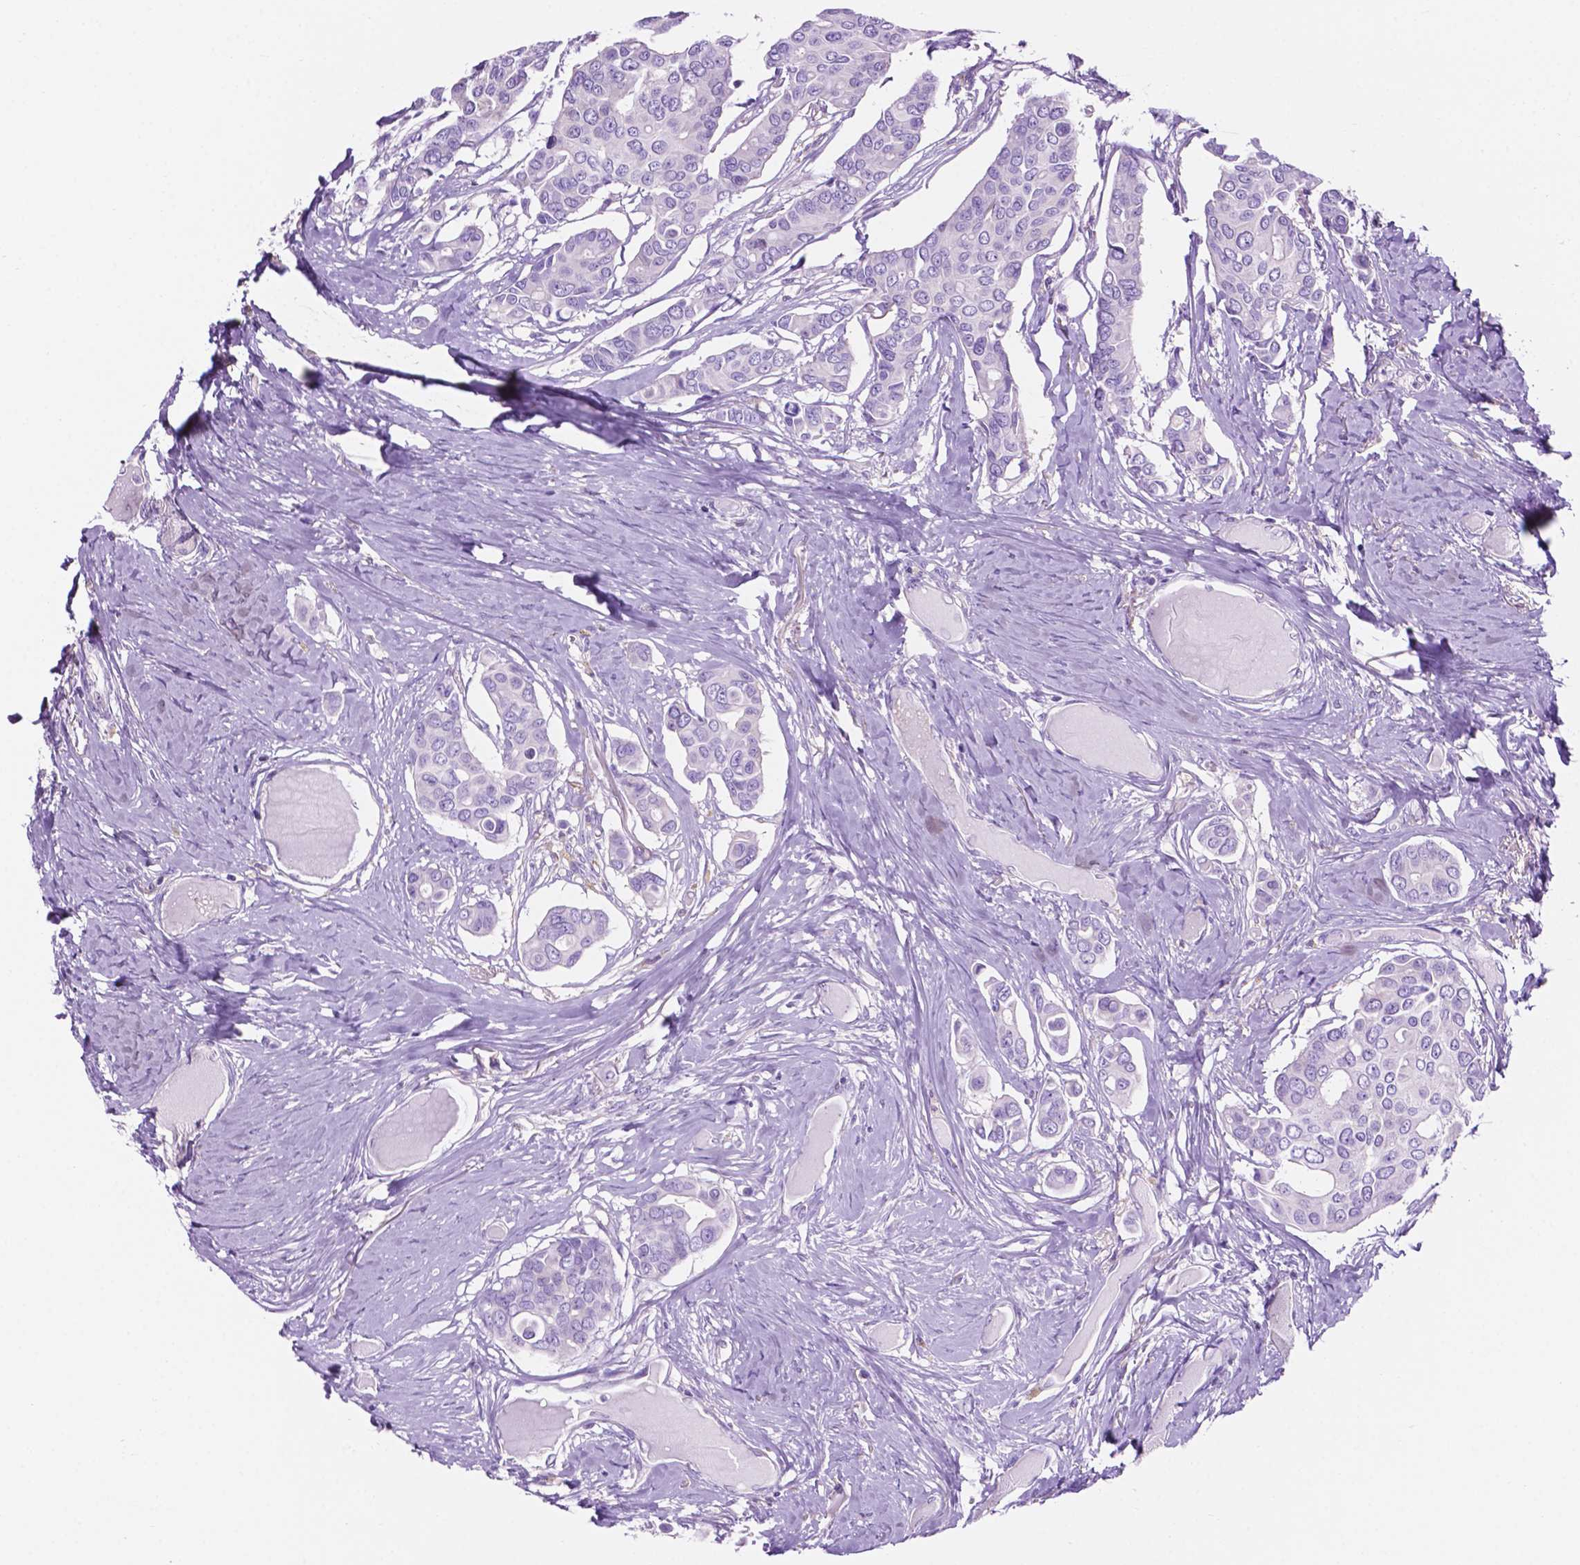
{"staining": {"intensity": "negative", "quantity": "none", "location": "none"}, "tissue": "breast cancer", "cell_type": "Tumor cells", "image_type": "cancer", "snomed": [{"axis": "morphology", "description": "Duct carcinoma"}, {"axis": "topography", "description": "Breast"}], "caption": "Histopathology image shows no protein expression in tumor cells of breast infiltrating ductal carcinoma tissue.", "gene": "IGFN1", "patient": {"sex": "female", "age": 54}}